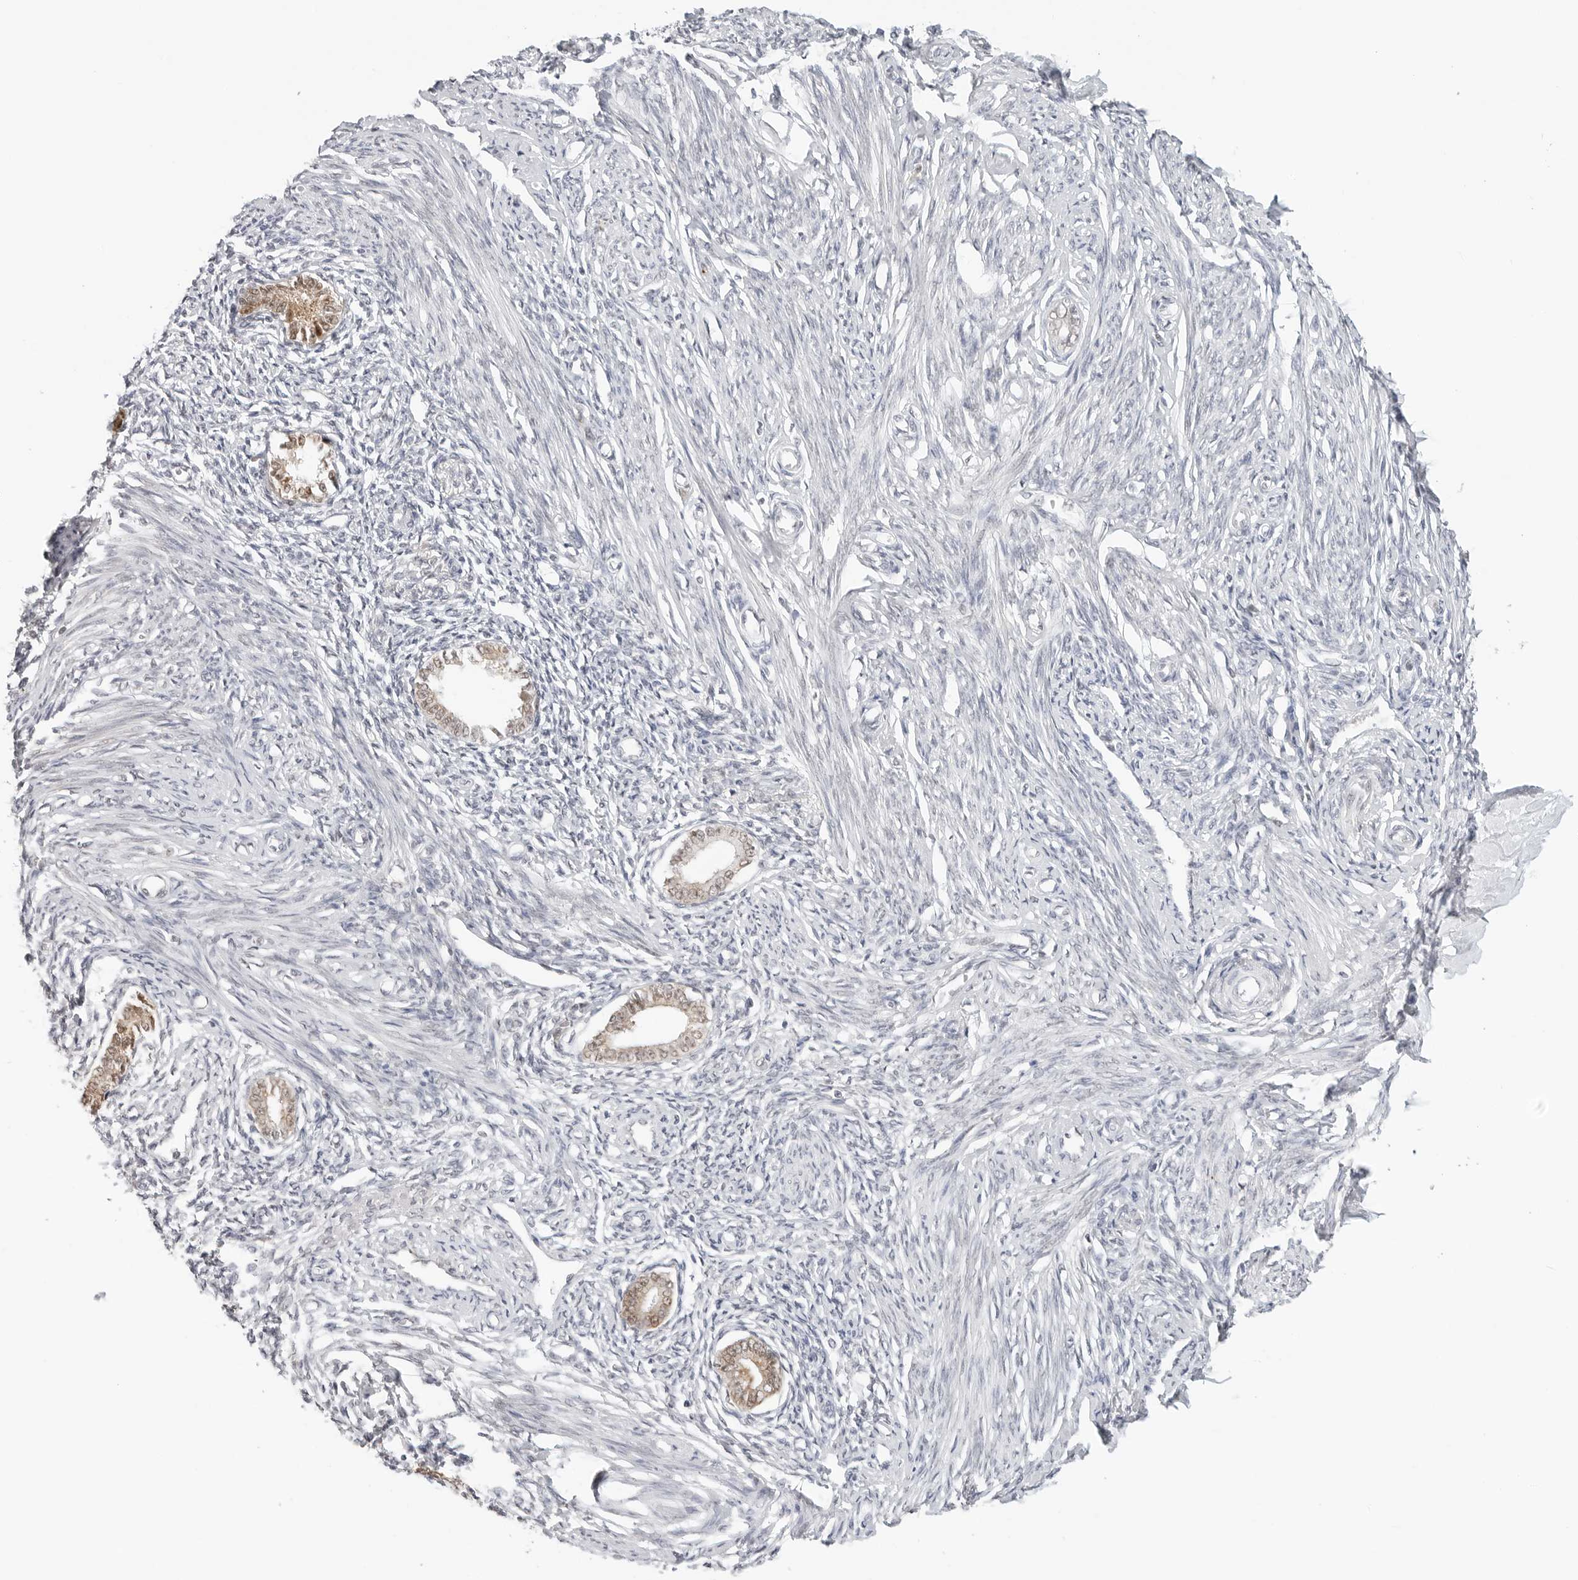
{"staining": {"intensity": "negative", "quantity": "none", "location": "none"}, "tissue": "endometrium", "cell_type": "Cells in endometrial stroma", "image_type": "normal", "snomed": [{"axis": "morphology", "description": "Normal tissue, NOS"}, {"axis": "topography", "description": "Endometrium"}], "caption": "DAB immunohistochemical staining of unremarkable endometrium reveals no significant staining in cells in endometrial stroma. (DAB immunohistochemistry, high magnification).", "gene": "METAP1", "patient": {"sex": "female", "age": 56}}